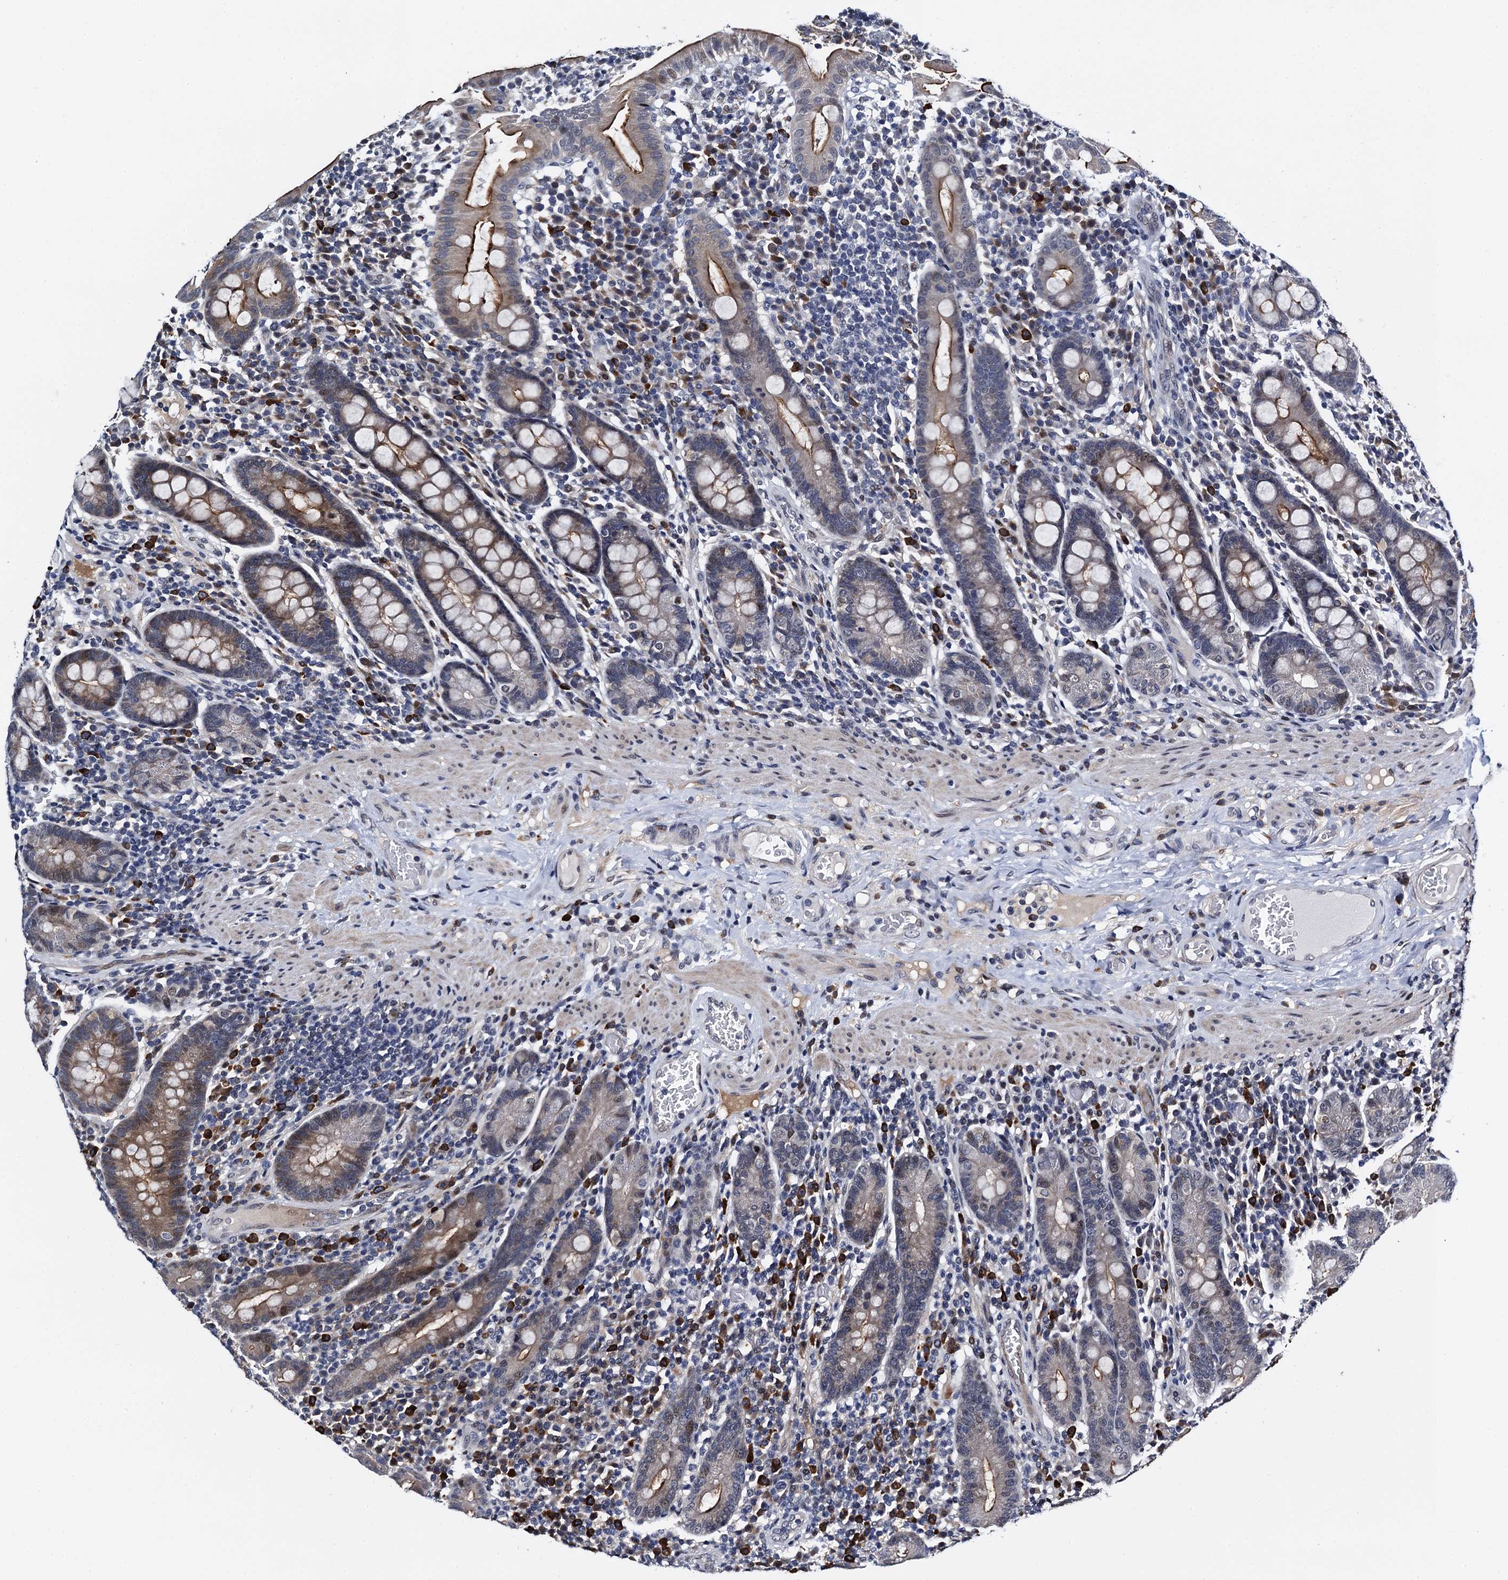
{"staining": {"intensity": "strong", "quantity": "25%-75%", "location": "cytoplasmic/membranous"}, "tissue": "duodenum", "cell_type": "Glandular cells", "image_type": "normal", "snomed": [{"axis": "morphology", "description": "Normal tissue, NOS"}, {"axis": "morphology", "description": "Adenocarcinoma, NOS"}, {"axis": "topography", "description": "Pancreas"}, {"axis": "topography", "description": "Duodenum"}], "caption": "This photomicrograph displays benign duodenum stained with IHC to label a protein in brown. The cytoplasmic/membranous of glandular cells show strong positivity for the protein. Nuclei are counter-stained blue.", "gene": "FAM222A", "patient": {"sex": "male", "age": 50}}